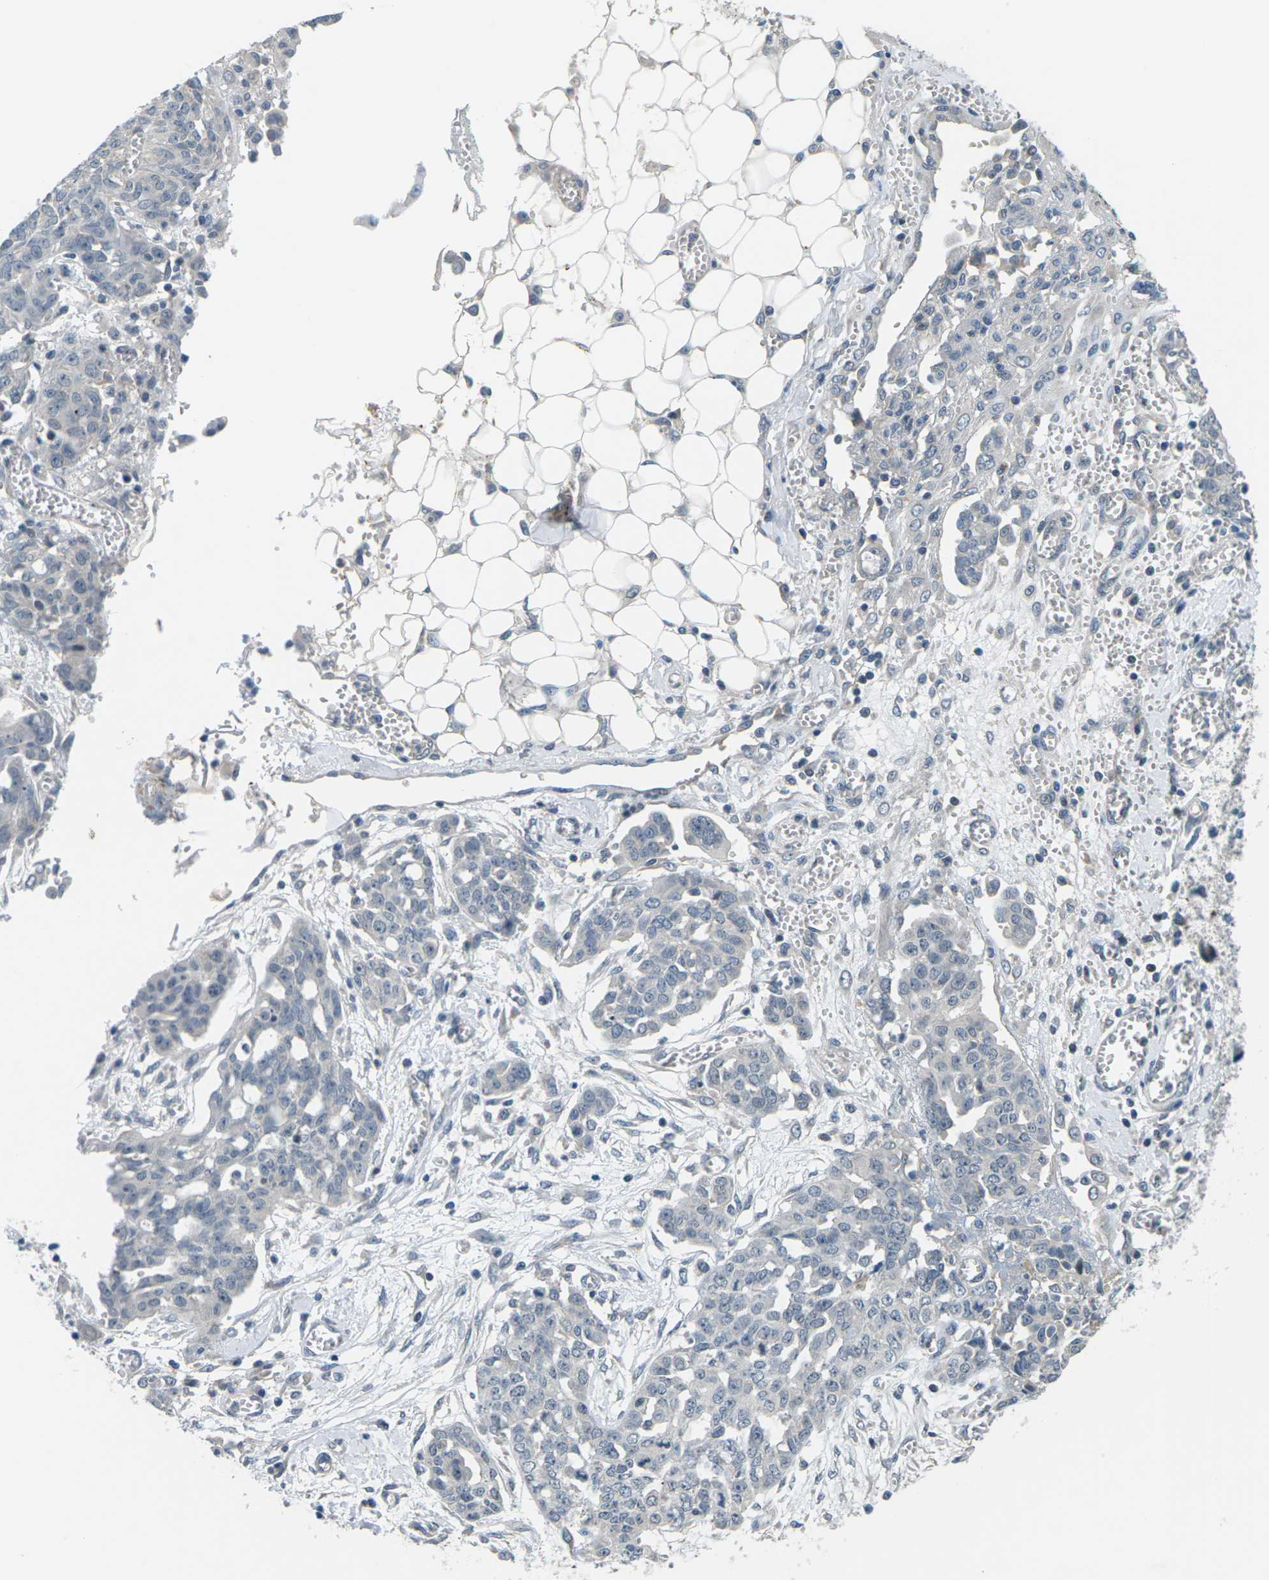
{"staining": {"intensity": "negative", "quantity": "none", "location": "none"}, "tissue": "ovarian cancer", "cell_type": "Tumor cells", "image_type": "cancer", "snomed": [{"axis": "morphology", "description": "Cystadenocarcinoma, serous, NOS"}, {"axis": "topography", "description": "Soft tissue"}, {"axis": "topography", "description": "Ovary"}], "caption": "A high-resolution histopathology image shows immunohistochemistry (IHC) staining of ovarian cancer (serous cystadenocarcinoma), which demonstrates no significant expression in tumor cells.", "gene": "SLC13A3", "patient": {"sex": "female", "age": 57}}